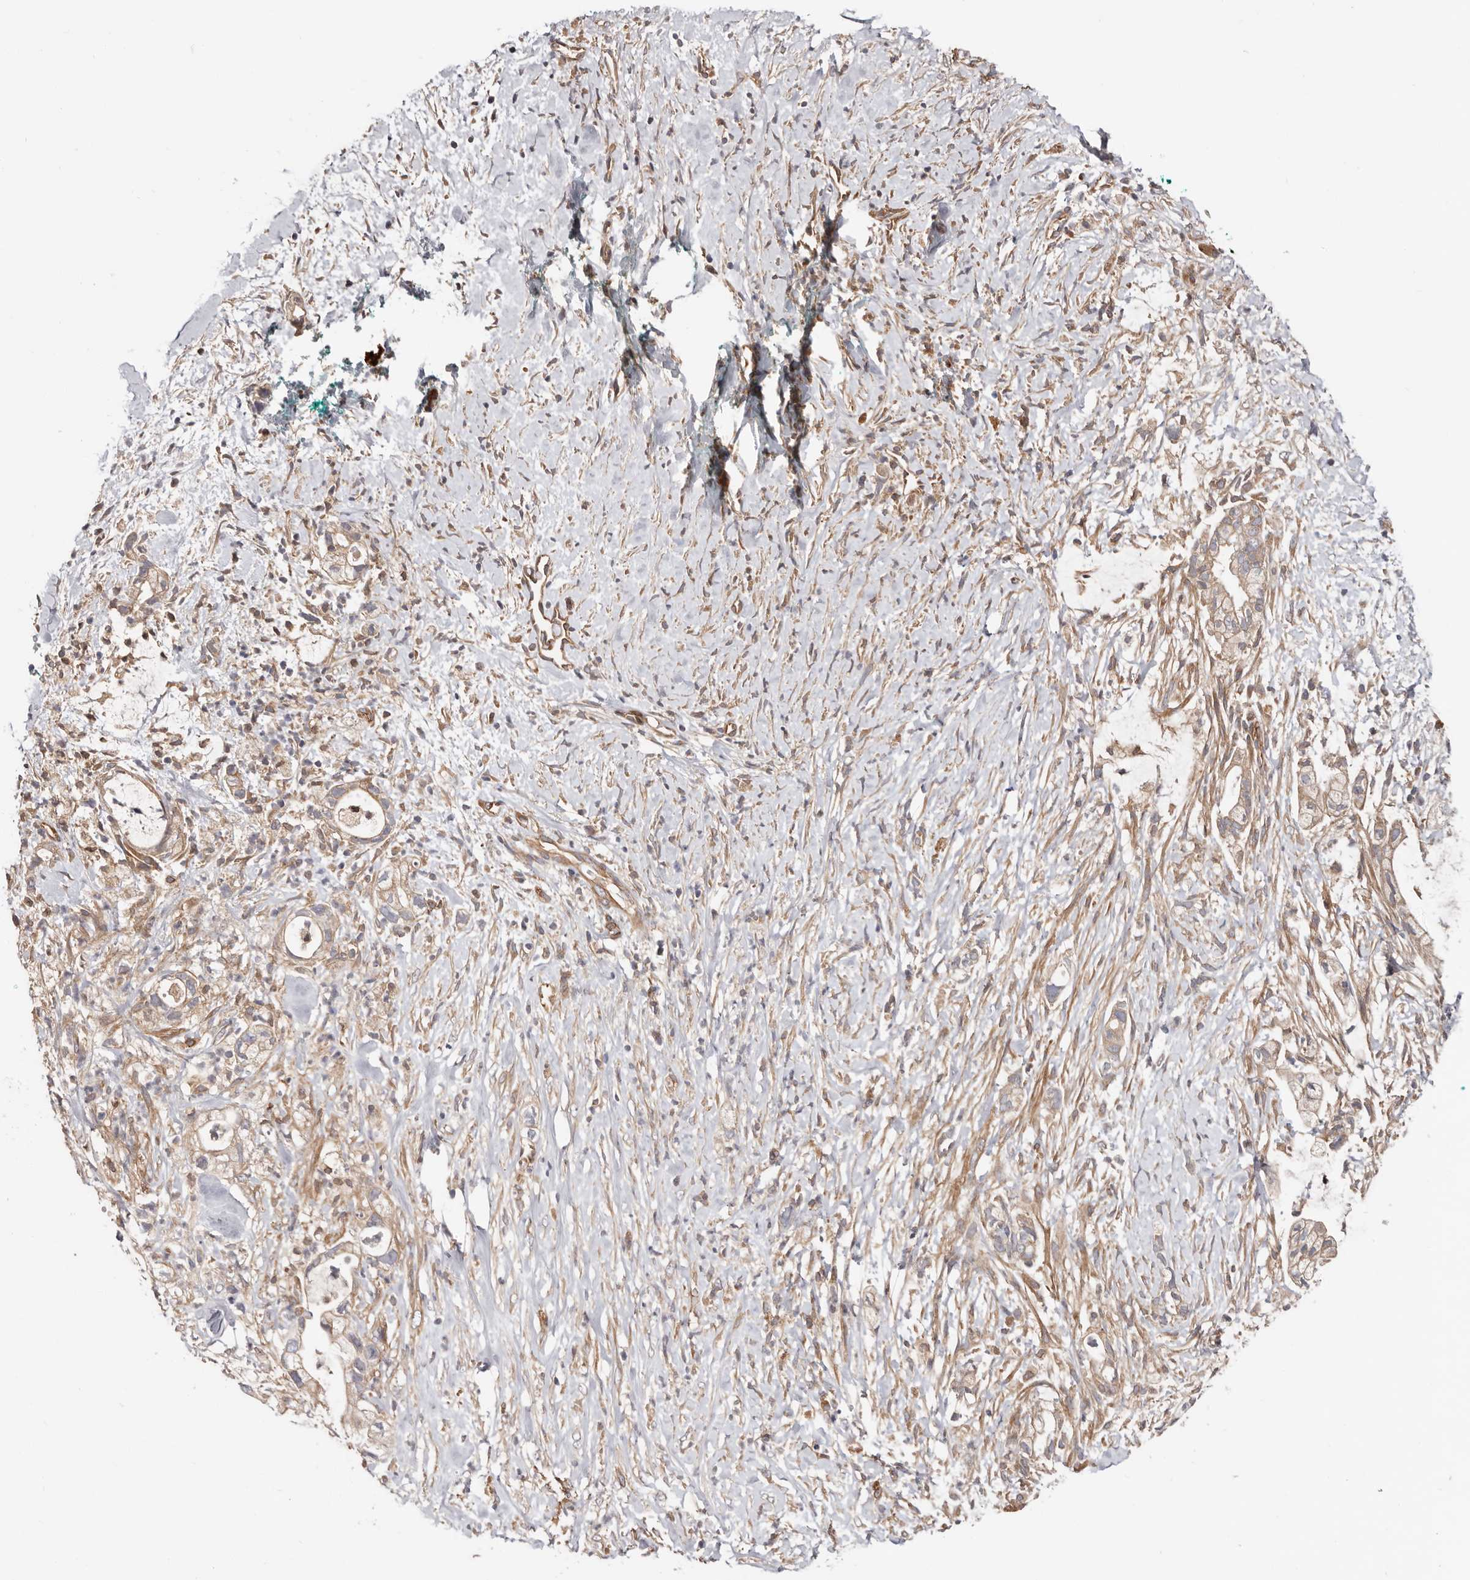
{"staining": {"intensity": "weak", "quantity": "25%-75%", "location": "cytoplasmic/membranous"}, "tissue": "pancreatic cancer", "cell_type": "Tumor cells", "image_type": "cancer", "snomed": [{"axis": "morphology", "description": "Adenocarcinoma, NOS"}, {"axis": "topography", "description": "Pancreas"}], "caption": "Immunohistochemical staining of adenocarcinoma (pancreatic) reveals low levels of weak cytoplasmic/membranous positivity in approximately 25%-75% of tumor cells. (DAB IHC with brightfield microscopy, high magnification).", "gene": "MACF1", "patient": {"sex": "male", "age": 53}}